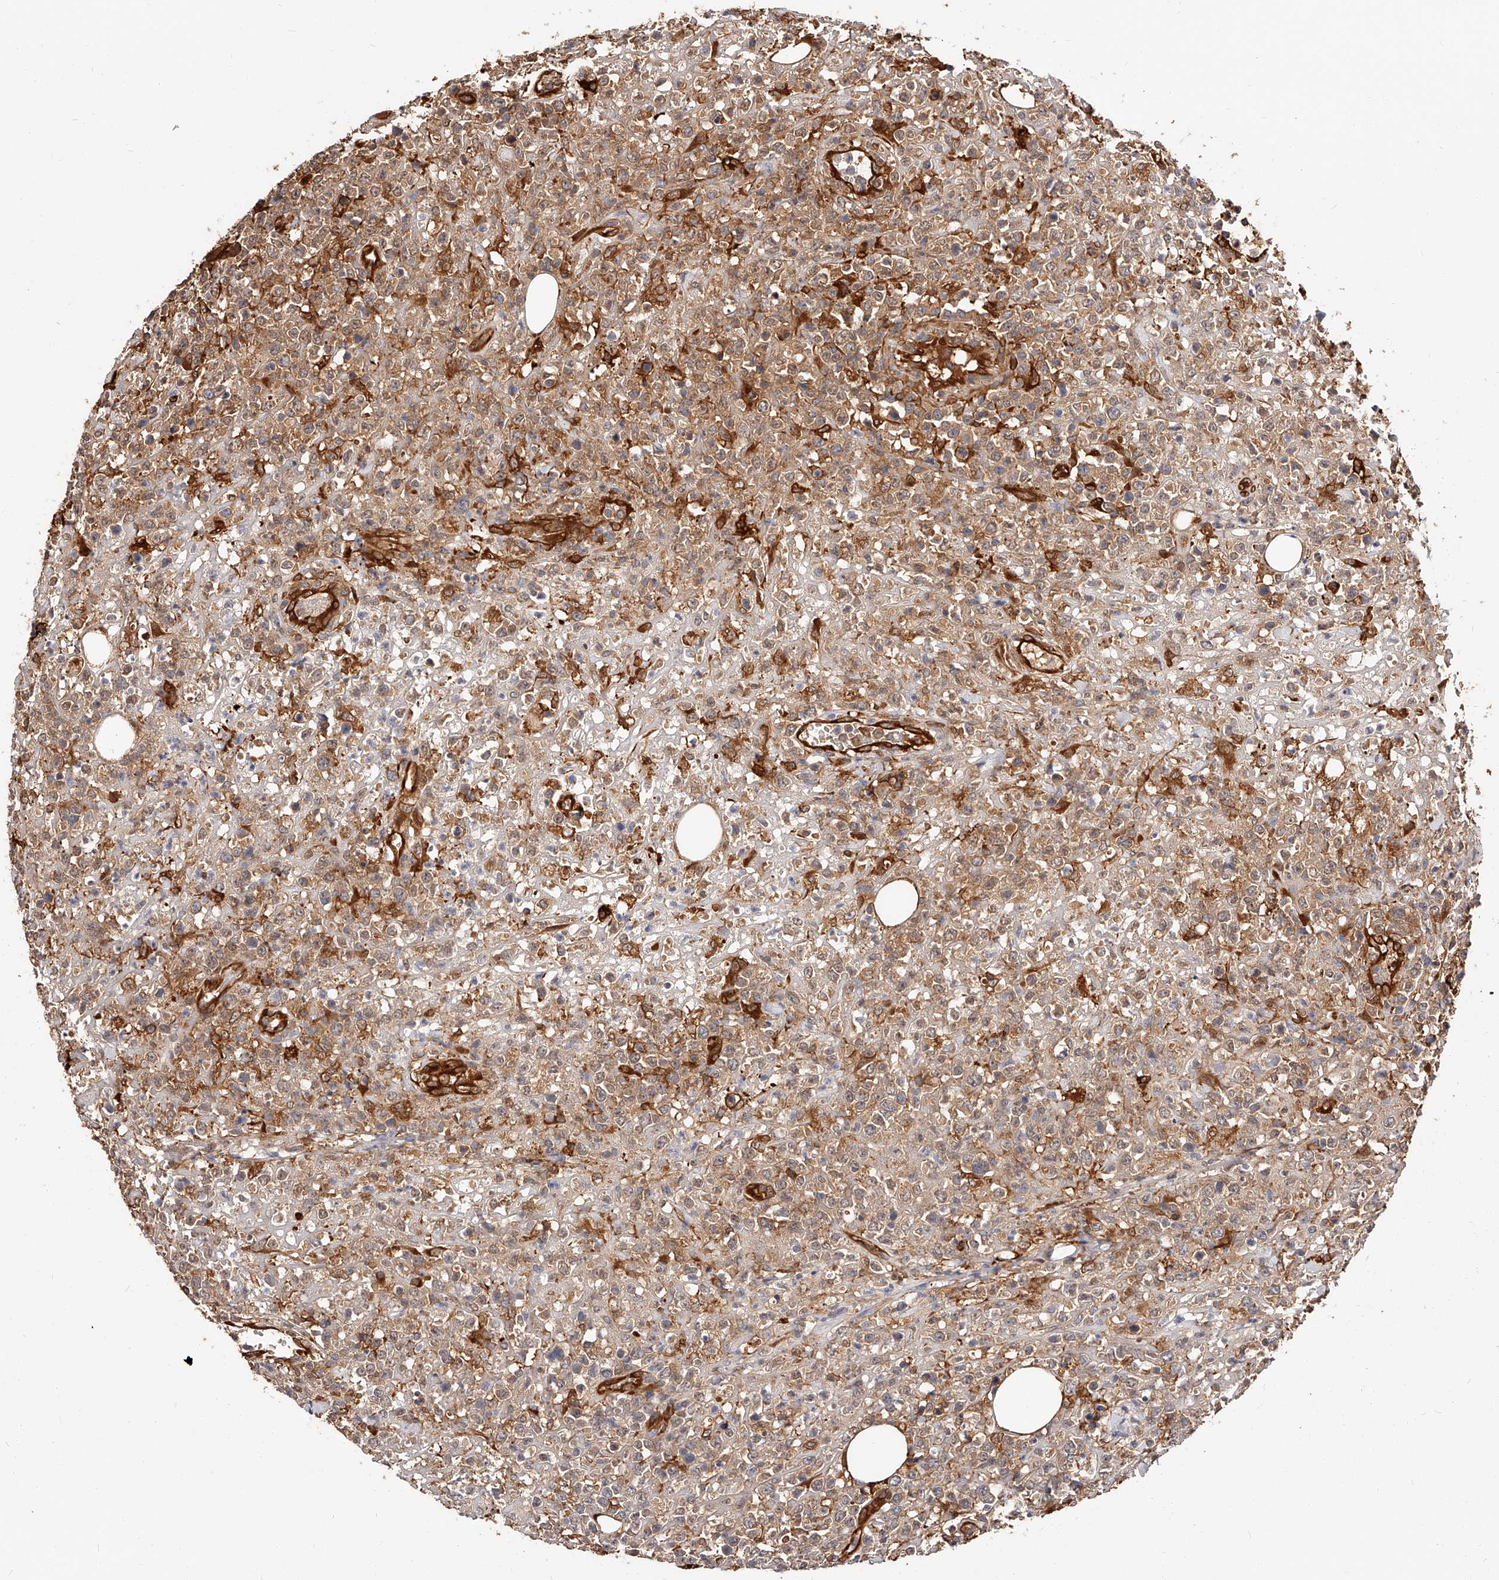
{"staining": {"intensity": "weak", "quantity": "25%-75%", "location": "cytoplasmic/membranous"}, "tissue": "lymphoma", "cell_type": "Tumor cells", "image_type": "cancer", "snomed": [{"axis": "morphology", "description": "Malignant lymphoma, non-Hodgkin's type, High grade"}, {"axis": "topography", "description": "Colon"}], "caption": "A high-resolution photomicrograph shows immunohistochemistry staining of high-grade malignant lymphoma, non-Hodgkin's type, which shows weak cytoplasmic/membranous staining in about 25%-75% of tumor cells.", "gene": "LAP3", "patient": {"sex": "female", "age": 53}}